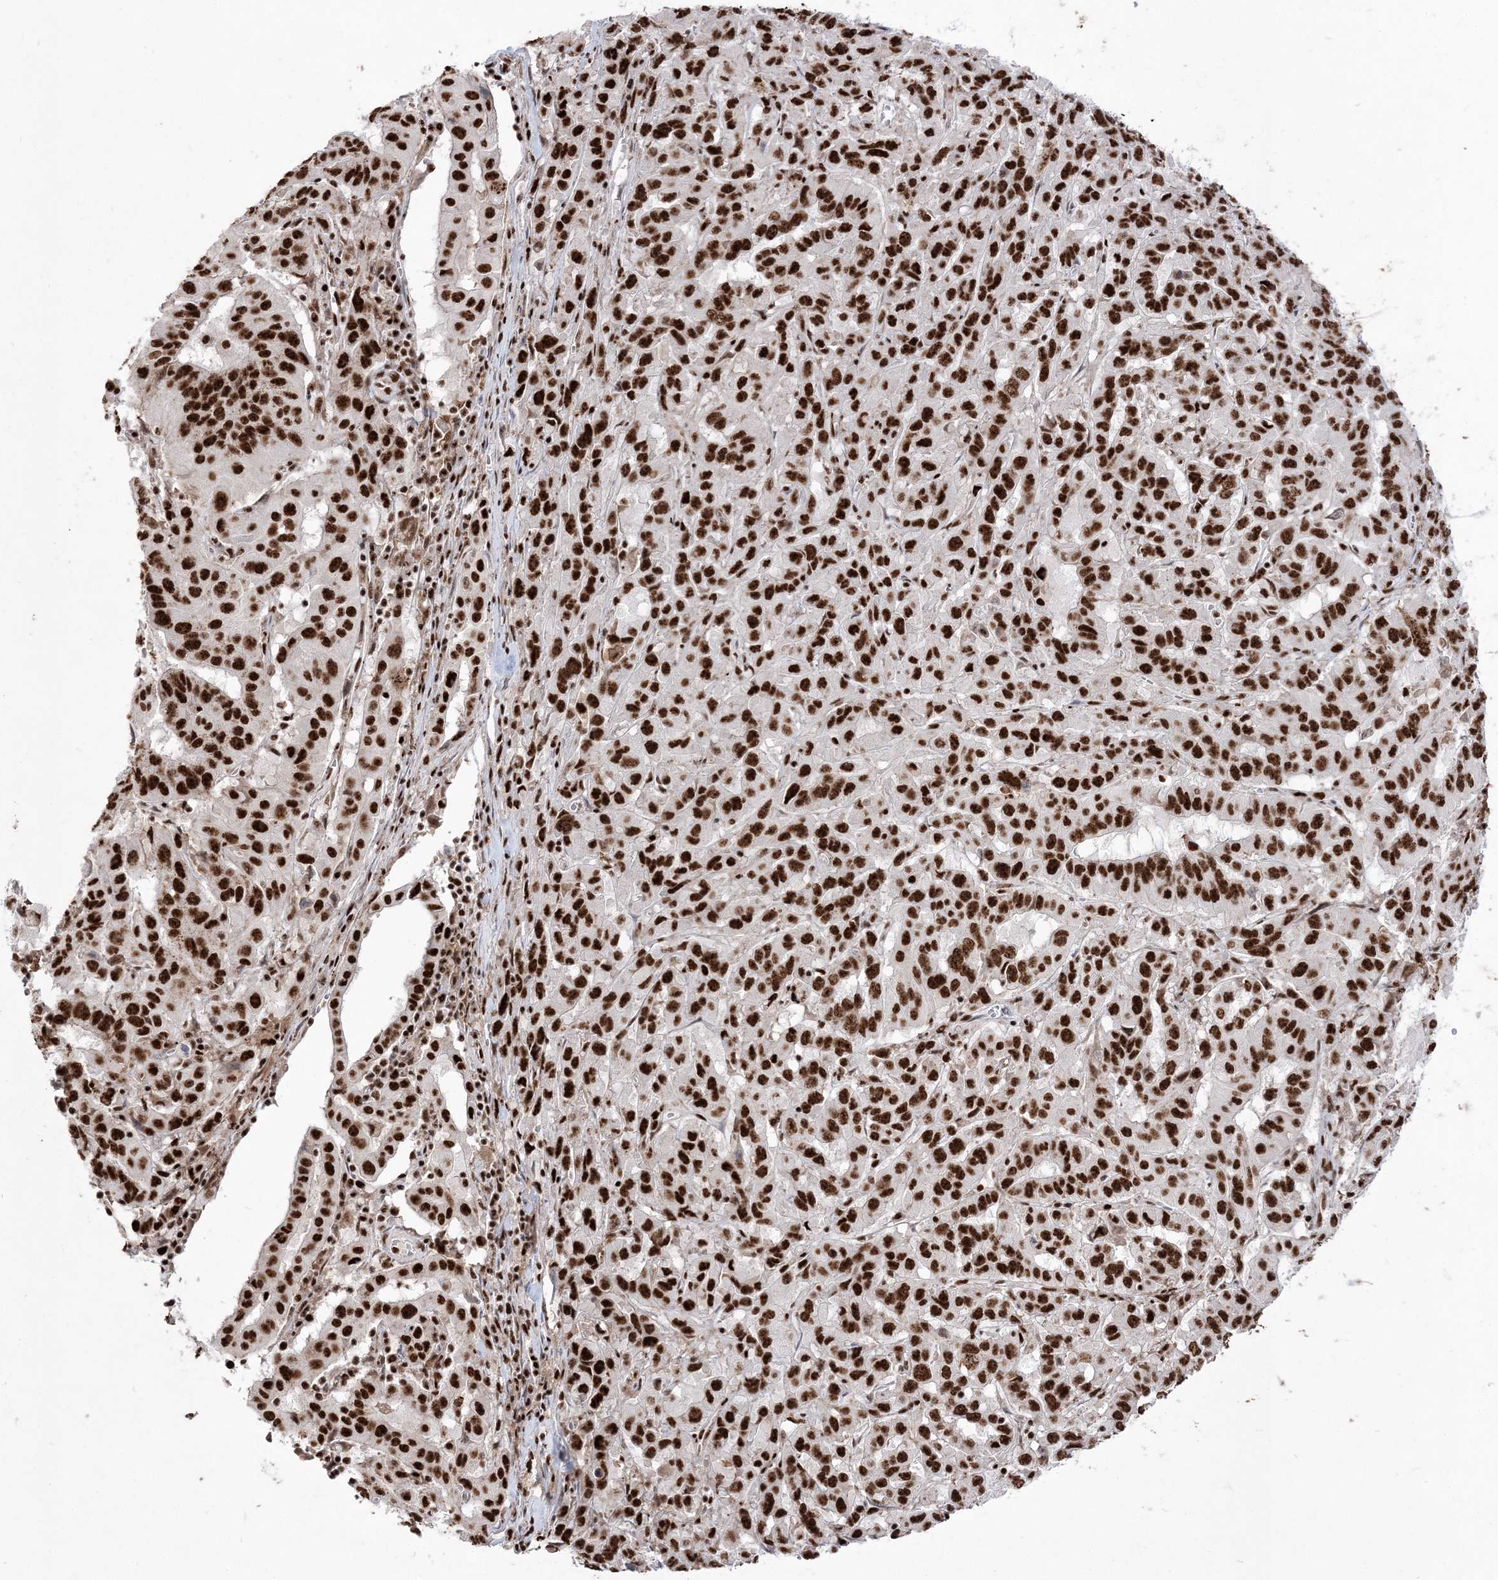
{"staining": {"intensity": "strong", "quantity": ">75%", "location": "nuclear"}, "tissue": "pancreatic cancer", "cell_type": "Tumor cells", "image_type": "cancer", "snomed": [{"axis": "morphology", "description": "Adenocarcinoma, NOS"}, {"axis": "topography", "description": "Pancreas"}], "caption": "The photomicrograph displays immunohistochemical staining of pancreatic cancer (adenocarcinoma). There is strong nuclear positivity is identified in about >75% of tumor cells.", "gene": "RBM17", "patient": {"sex": "male", "age": 63}}